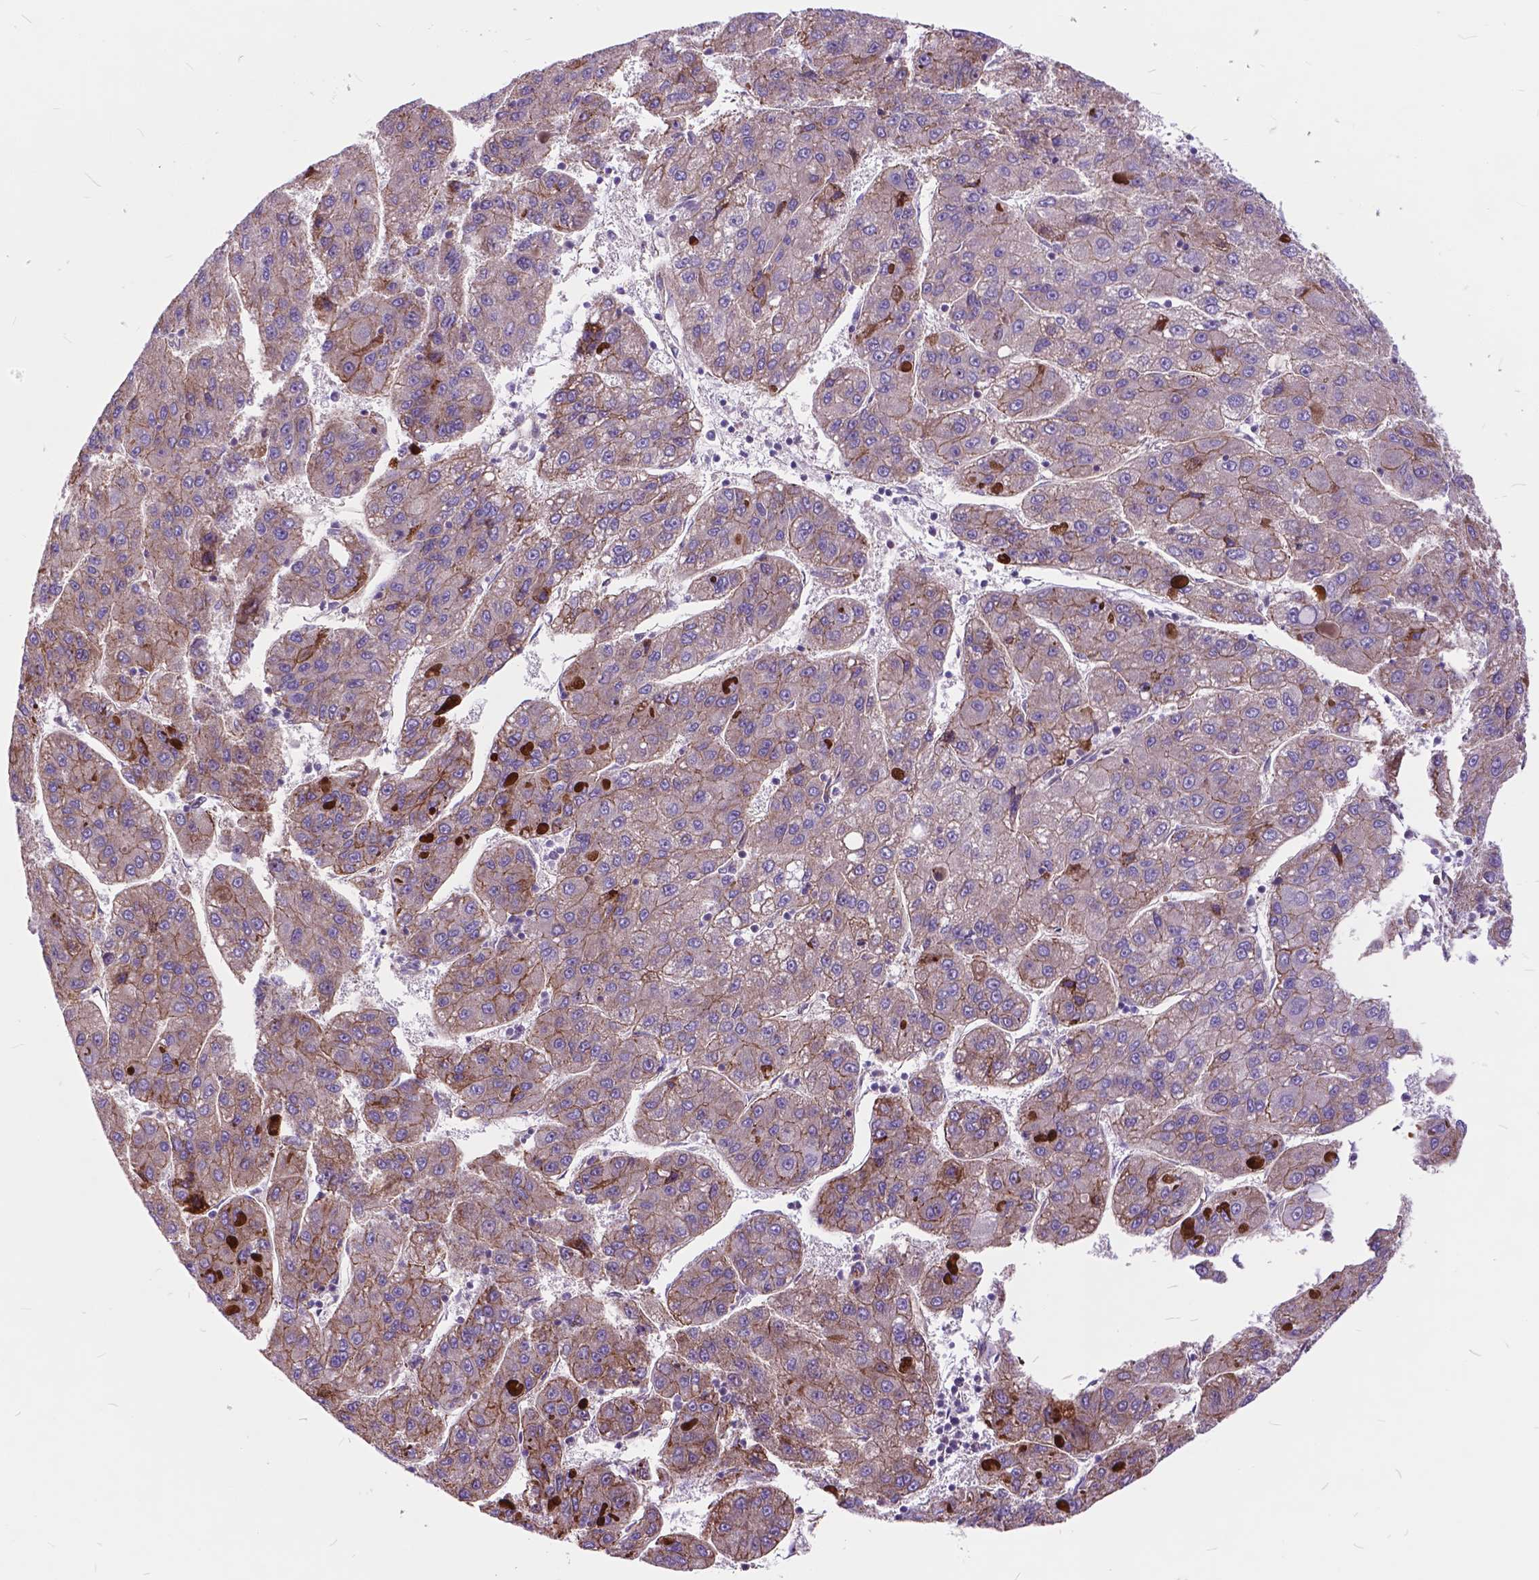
{"staining": {"intensity": "moderate", "quantity": "25%-75%", "location": "cytoplasmic/membranous"}, "tissue": "liver cancer", "cell_type": "Tumor cells", "image_type": "cancer", "snomed": [{"axis": "morphology", "description": "Carcinoma, Hepatocellular, NOS"}, {"axis": "topography", "description": "Liver"}], "caption": "Protein staining reveals moderate cytoplasmic/membranous positivity in about 25%-75% of tumor cells in liver cancer.", "gene": "FLT4", "patient": {"sex": "female", "age": 82}}